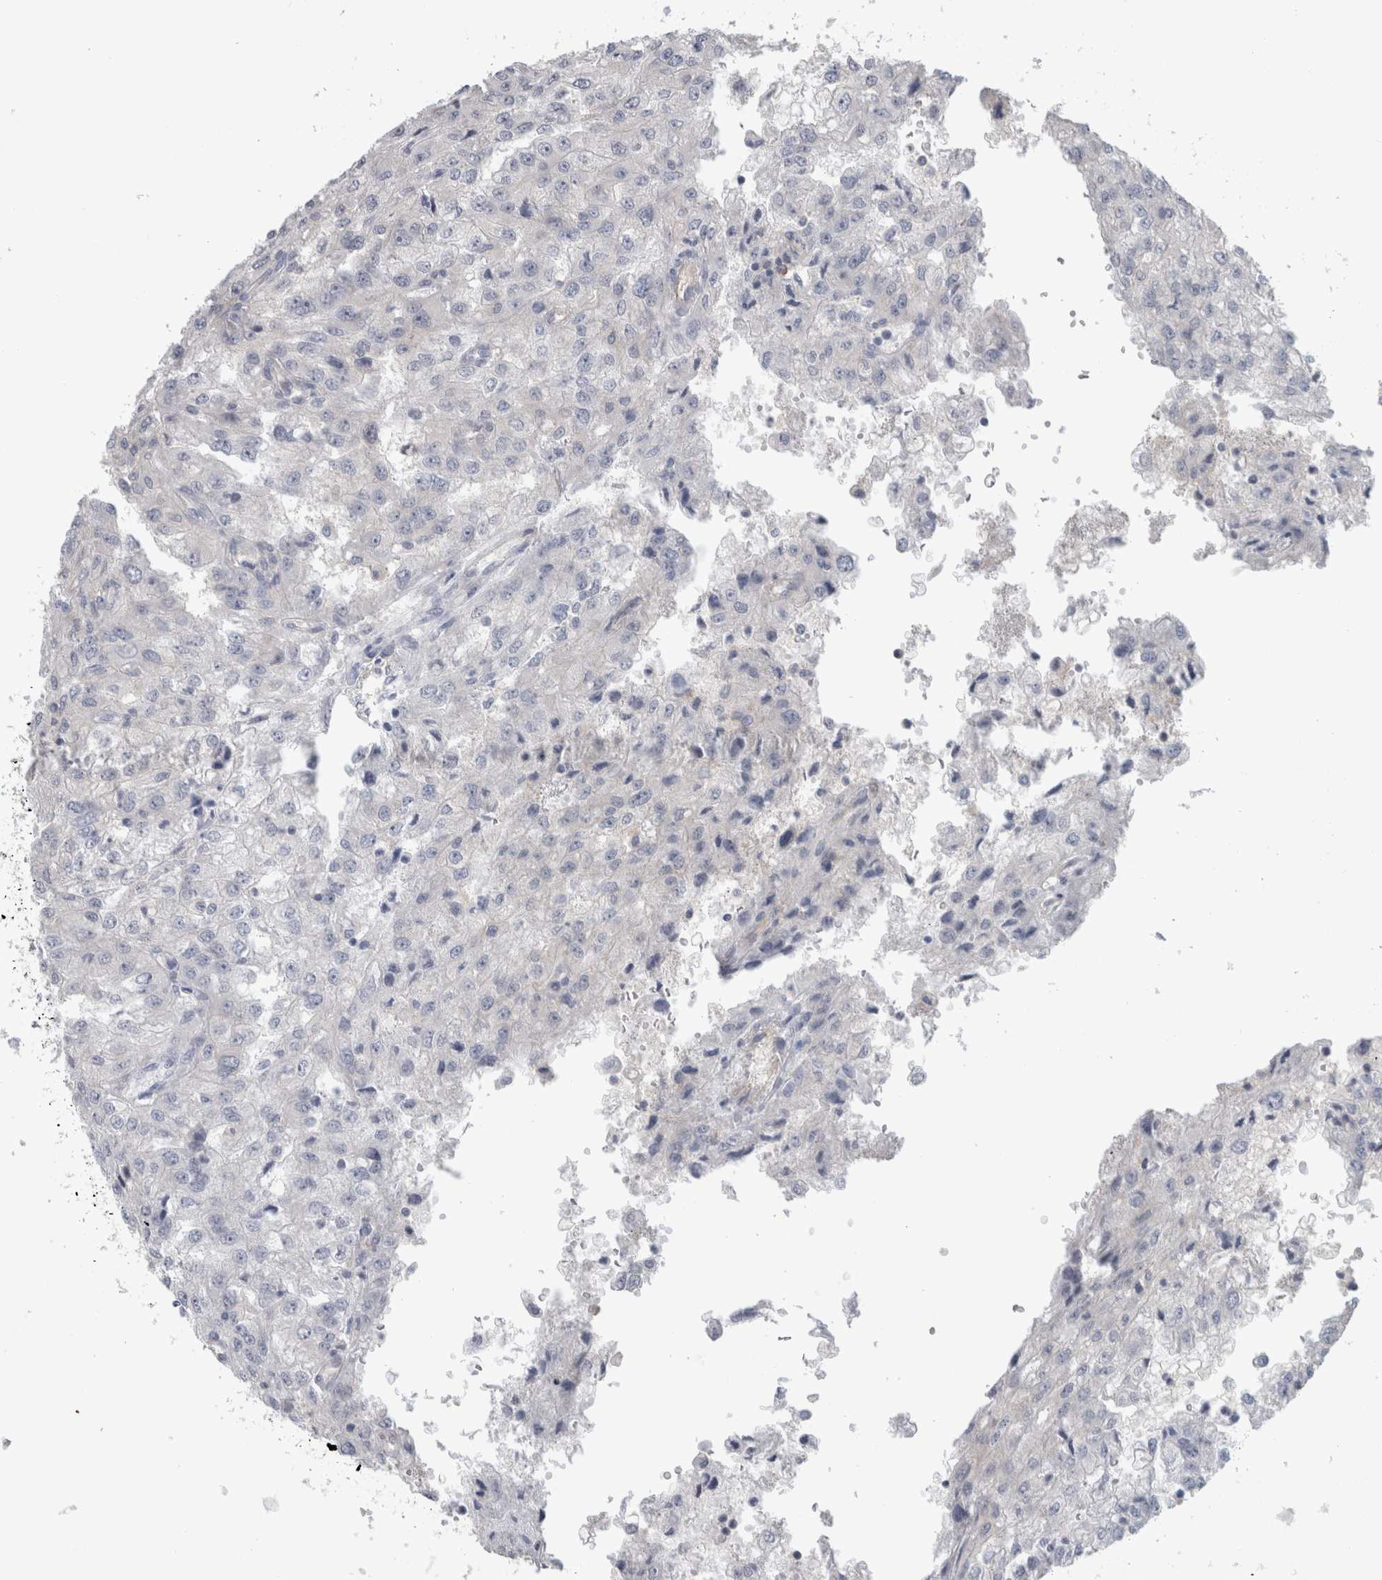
{"staining": {"intensity": "negative", "quantity": "none", "location": "none"}, "tissue": "renal cancer", "cell_type": "Tumor cells", "image_type": "cancer", "snomed": [{"axis": "morphology", "description": "Adenocarcinoma, NOS"}, {"axis": "topography", "description": "Kidney"}], "caption": "DAB immunohistochemical staining of human renal cancer (adenocarcinoma) exhibits no significant staining in tumor cells. (DAB IHC with hematoxylin counter stain).", "gene": "SCRN1", "patient": {"sex": "female", "age": 54}}